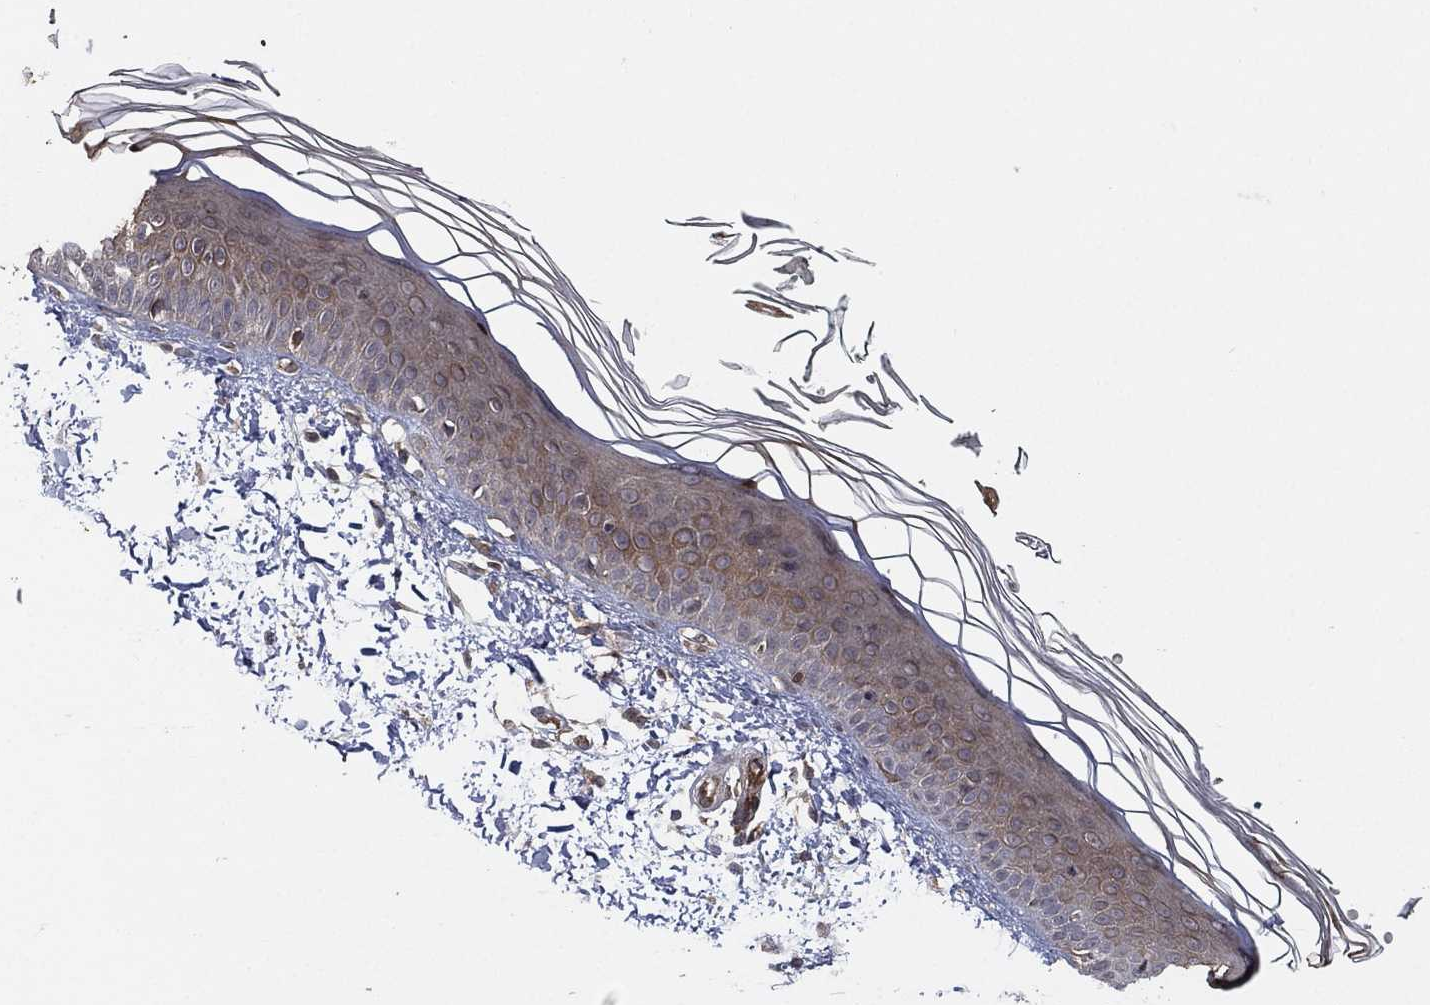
{"staining": {"intensity": "negative", "quantity": "none", "location": "none"}, "tissue": "skin", "cell_type": "Fibroblasts", "image_type": "normal", "snomed": [{"axis": "morphology", "description": "Normal tissue, NOS"}, {"axis": "topography", "description": "Skin"}], "caption": "The IHC histopathology image has no significant staining in fibroblasts of skin.", "gene": "UACA", "patient": {"sex": "female", "age": 62}}